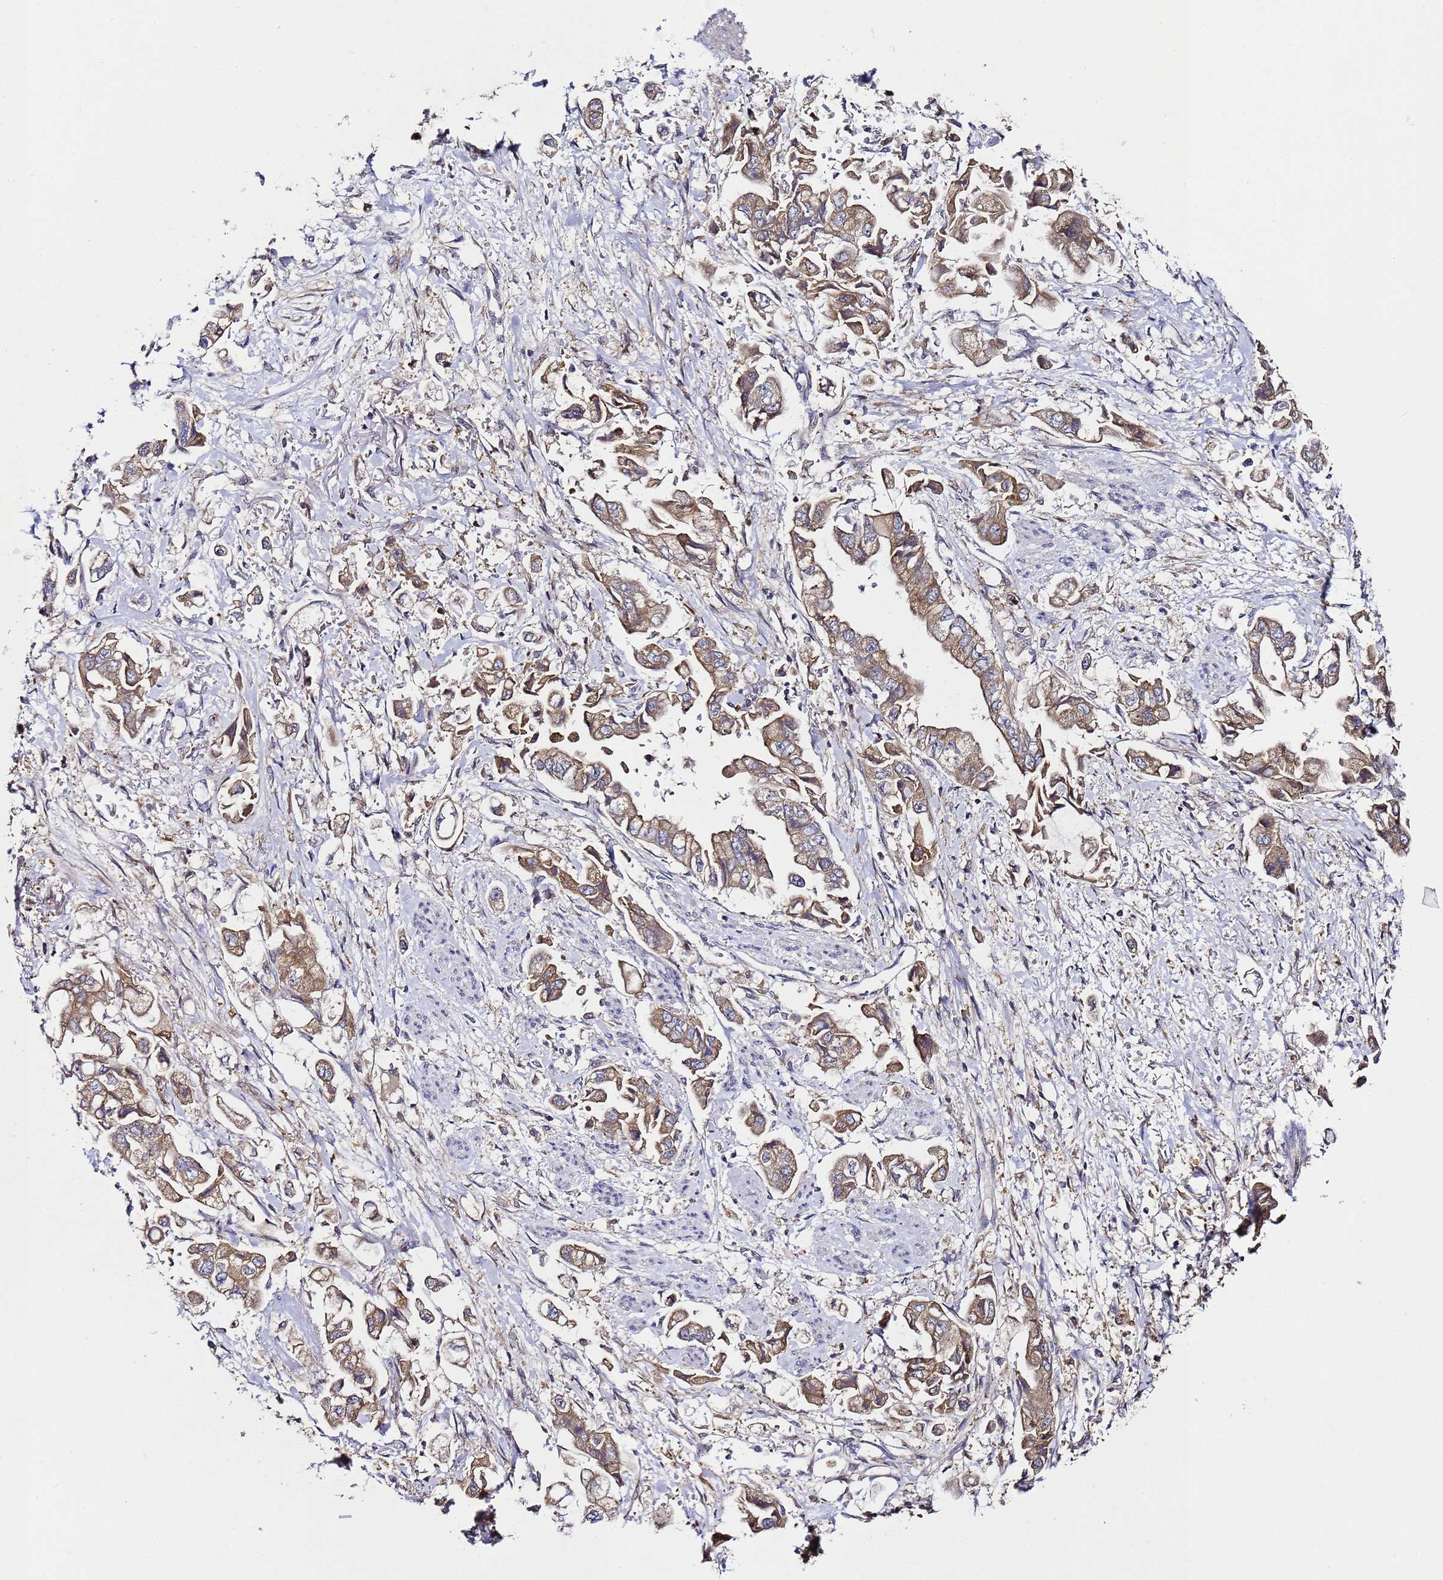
{"staining": {"intensity": "moderate", "quantity": ">75%", "location": "cytoplasmic/membranous"}, "tissue": "stomach cancer", "cell_type": "Tumor cells", "image_type": "cancer", "snomed": [{"axis": "morphology", "description": "Adenocarcinoma, NOS"}, {"axis": "topography", "description": "Stomach"}], "caption": "Brown immunohistochemical staining in human adenocarcinoma (stomach) exhibits moderate cytoplasmic/membranous staining in about >75% of tumor cells. (DAB (3,3'-diaminobenzidine) = brown stain, brightfield microscopy at high magnification).", "gene": "ALG3", "patient": {"sex": "male", "age": 62}}